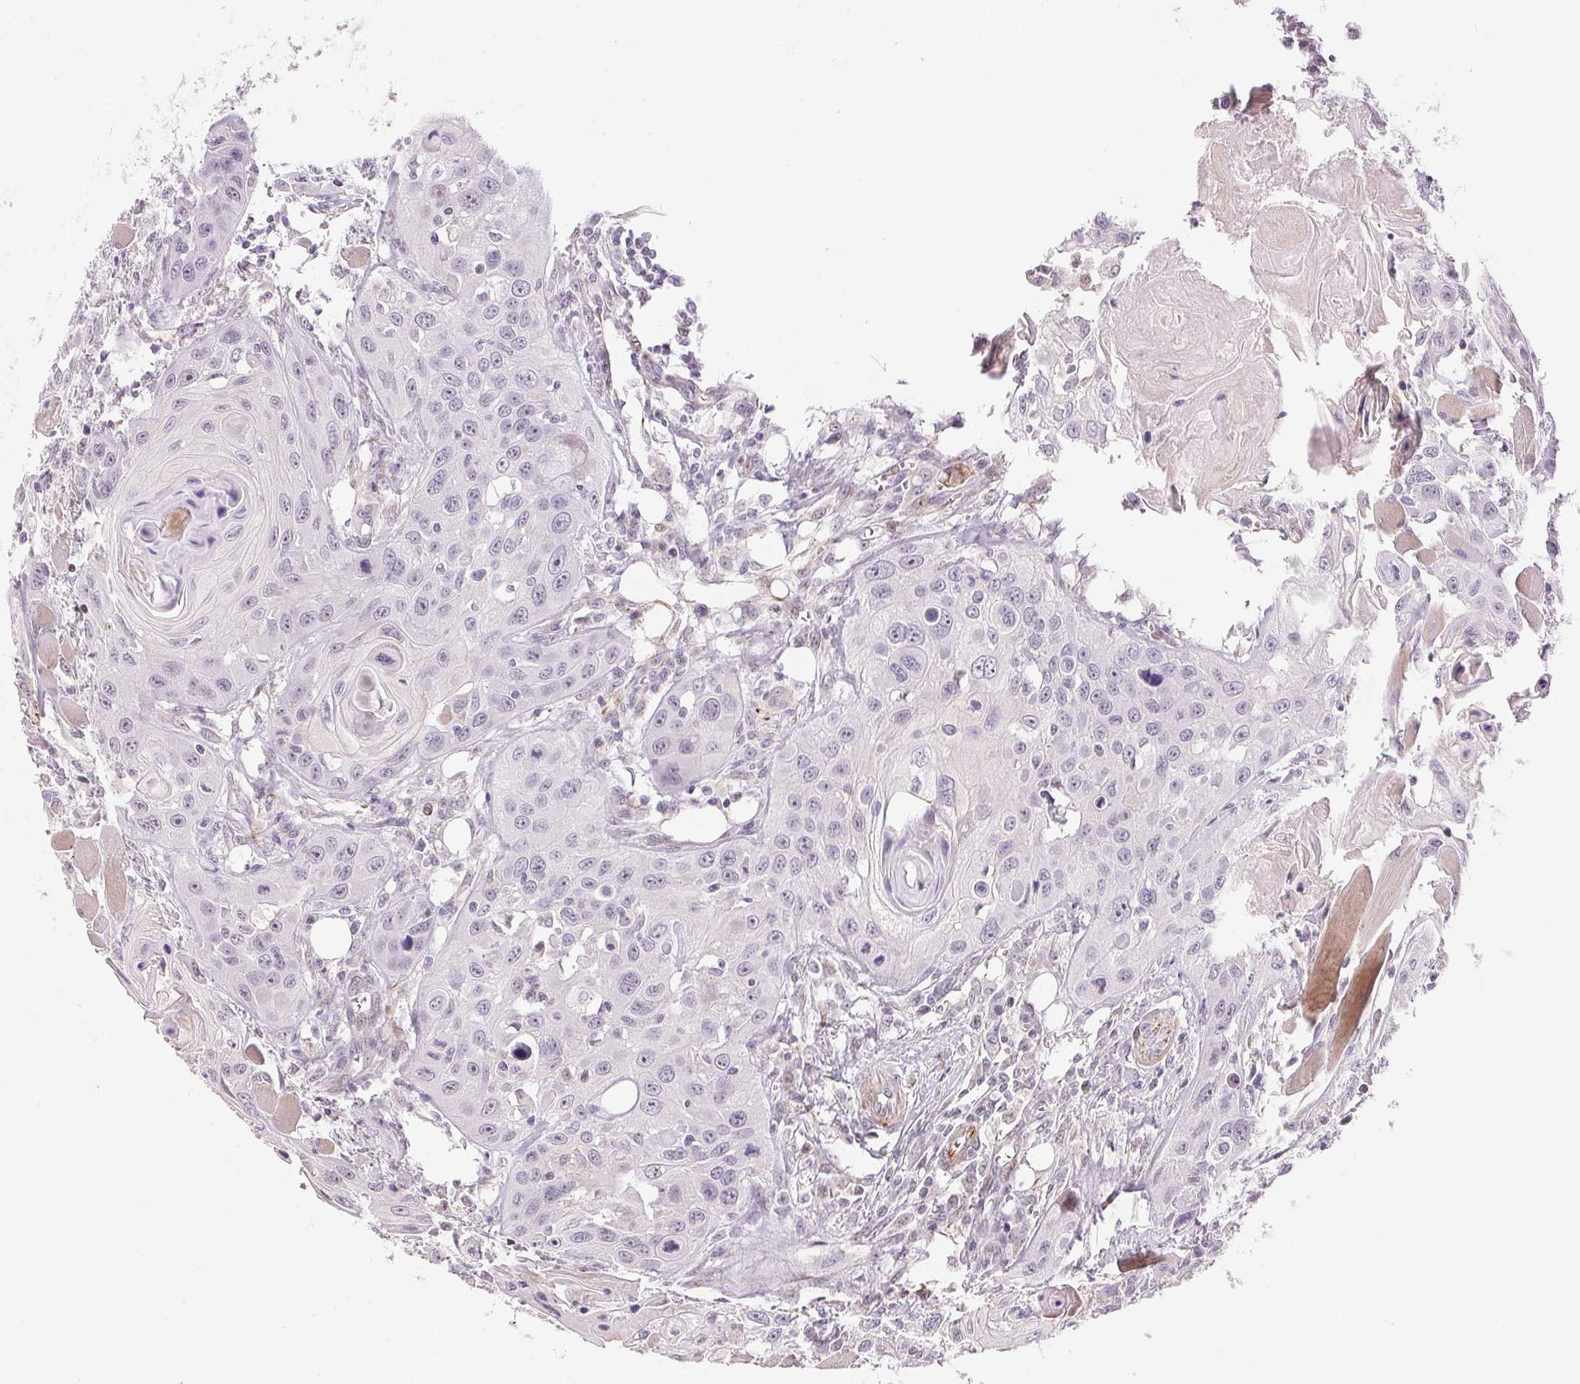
{"staining": {"intensity": "negative", "quantity": "none", "location": "none"}, "tissue": "head and neck cancer", "cell_type": "Tumor cells", "image_type": "cancer", "snomed": [{"axis": "morphology", "description": "Squamous cell carcinoma, NOS"}, {"axis": "topography", "description": "Oral tissue"}, {"axis": "topography", "description": "Head-Neck"}], "caption": "Head and neck cancer was stained to show a protein in brown. There is no significant staining in tumor cells.", "gene": "GYG2", "patient": {"sex": "male", "age": 58}}